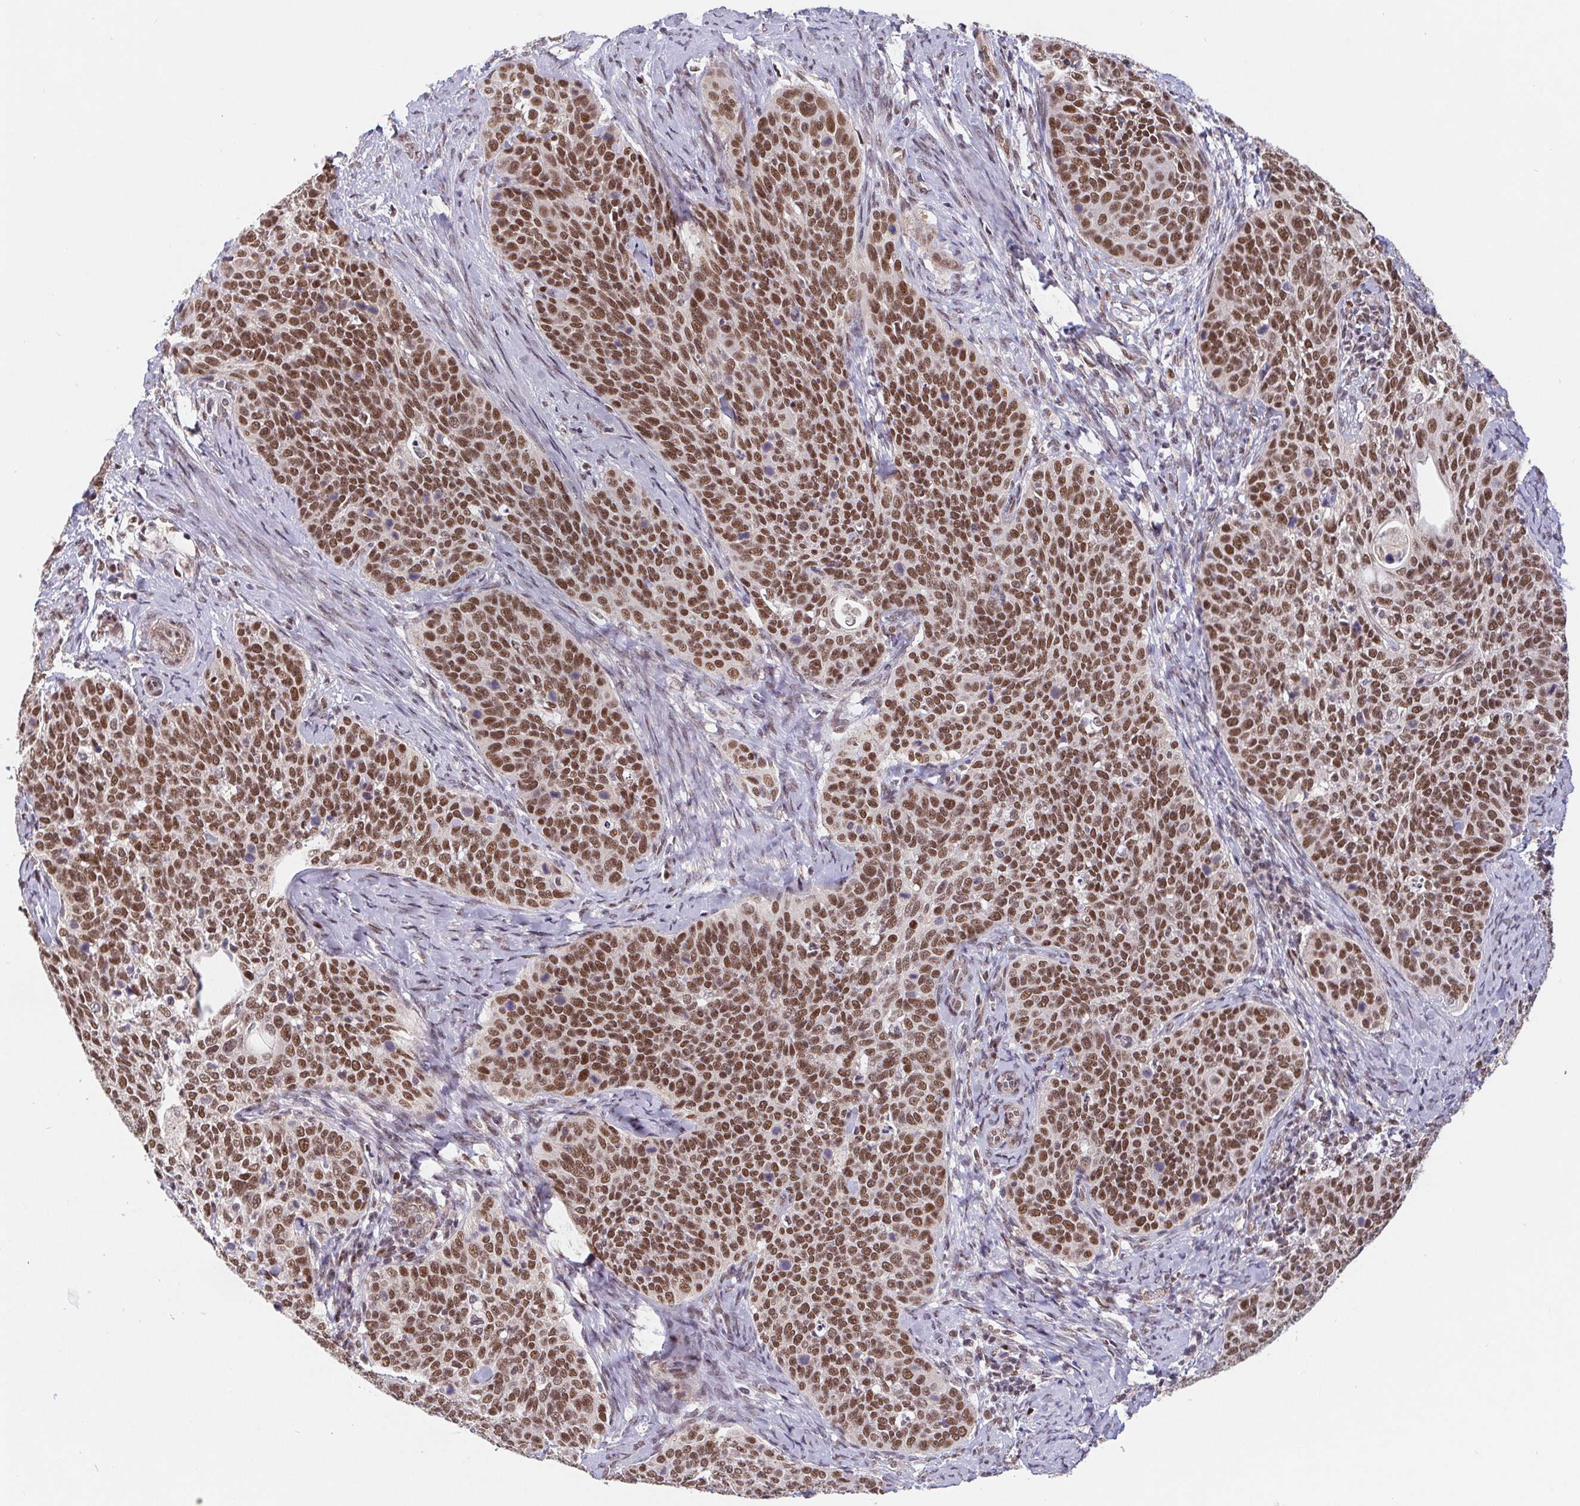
{"staining": {"intensity": "moderate", "quantity": ">75%", "location": "nuclear"}, "tissue": "cervical cancer", "cell_type": "Tumor cells", "image_type": "cancer", "snomed": [{"axis": "morphology", "description": "Squamous cell carcinoma, NOS"}, {"axis": "topography", "description": "Cervix"}], "caption": "High-power microscopy captured an IHC photomicrograph of squamous cell carcinoma (cervical), revealing moderate nuclear staining in approximately >75% of tumor cells. (DAB = brown stain, brightfield microscopy at high magnification).", "gene": "POU2F1", "patient": {"sex": "female", "age": 69}}